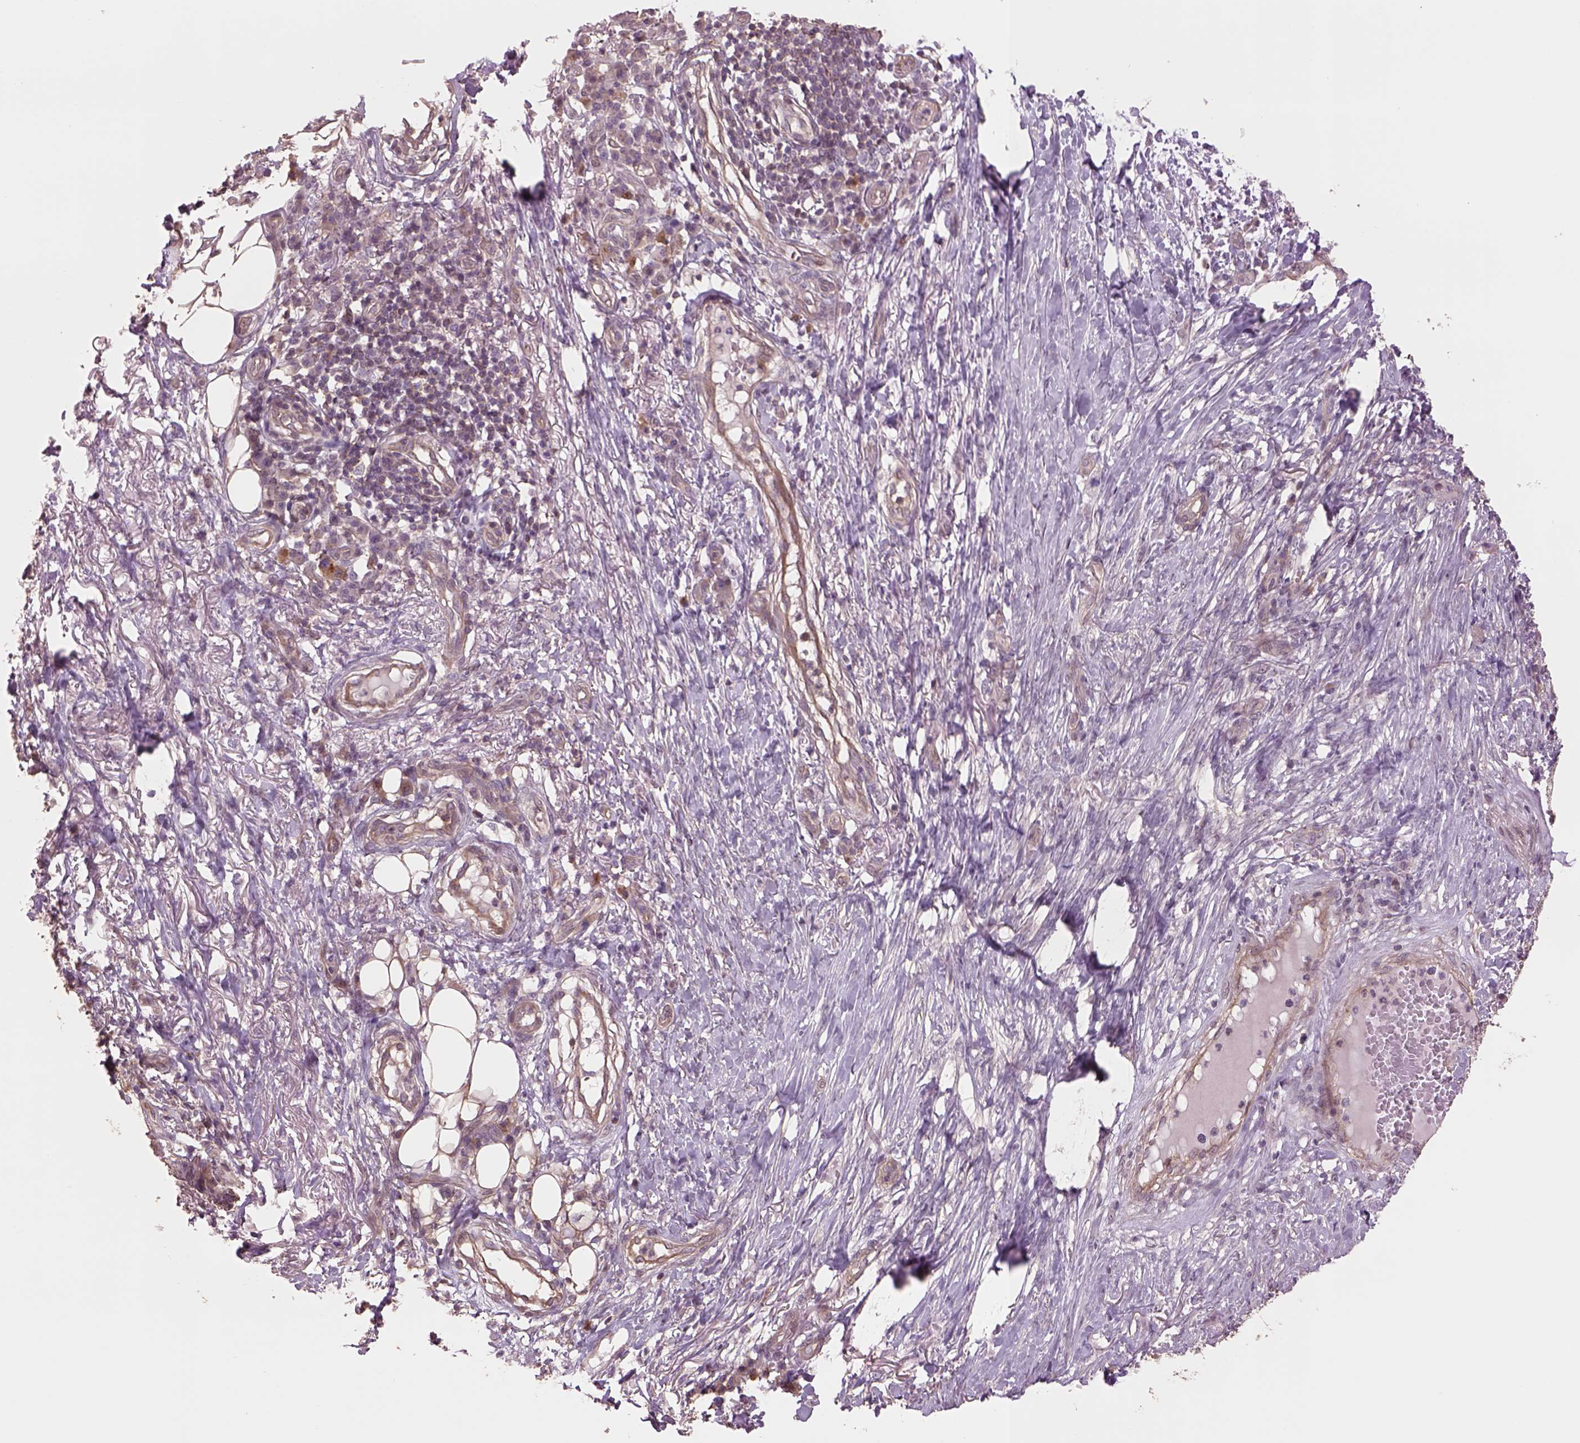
{"staining": {"intensity": "negative", "quantity": "none", "location": "none"}, "tissue": "skin cancer", "cell_type": "Tumor cells", "image_type": "cancer", "snomed": [{"axis": "morphology", "description": "Squamous cell carcinoma, NOS"}, {"axis": "topography", "description": "Skin"}], "caption": "IHC photomicrograph of human skin cancer (squamous cell carcinoma) stained for a protein (brown), which displays no positivity in tumor cells. (IHC, brightfield microscopy, high magnification).", "gene": "LIN7A", "patient": {"sex": "male", "age": 70}}